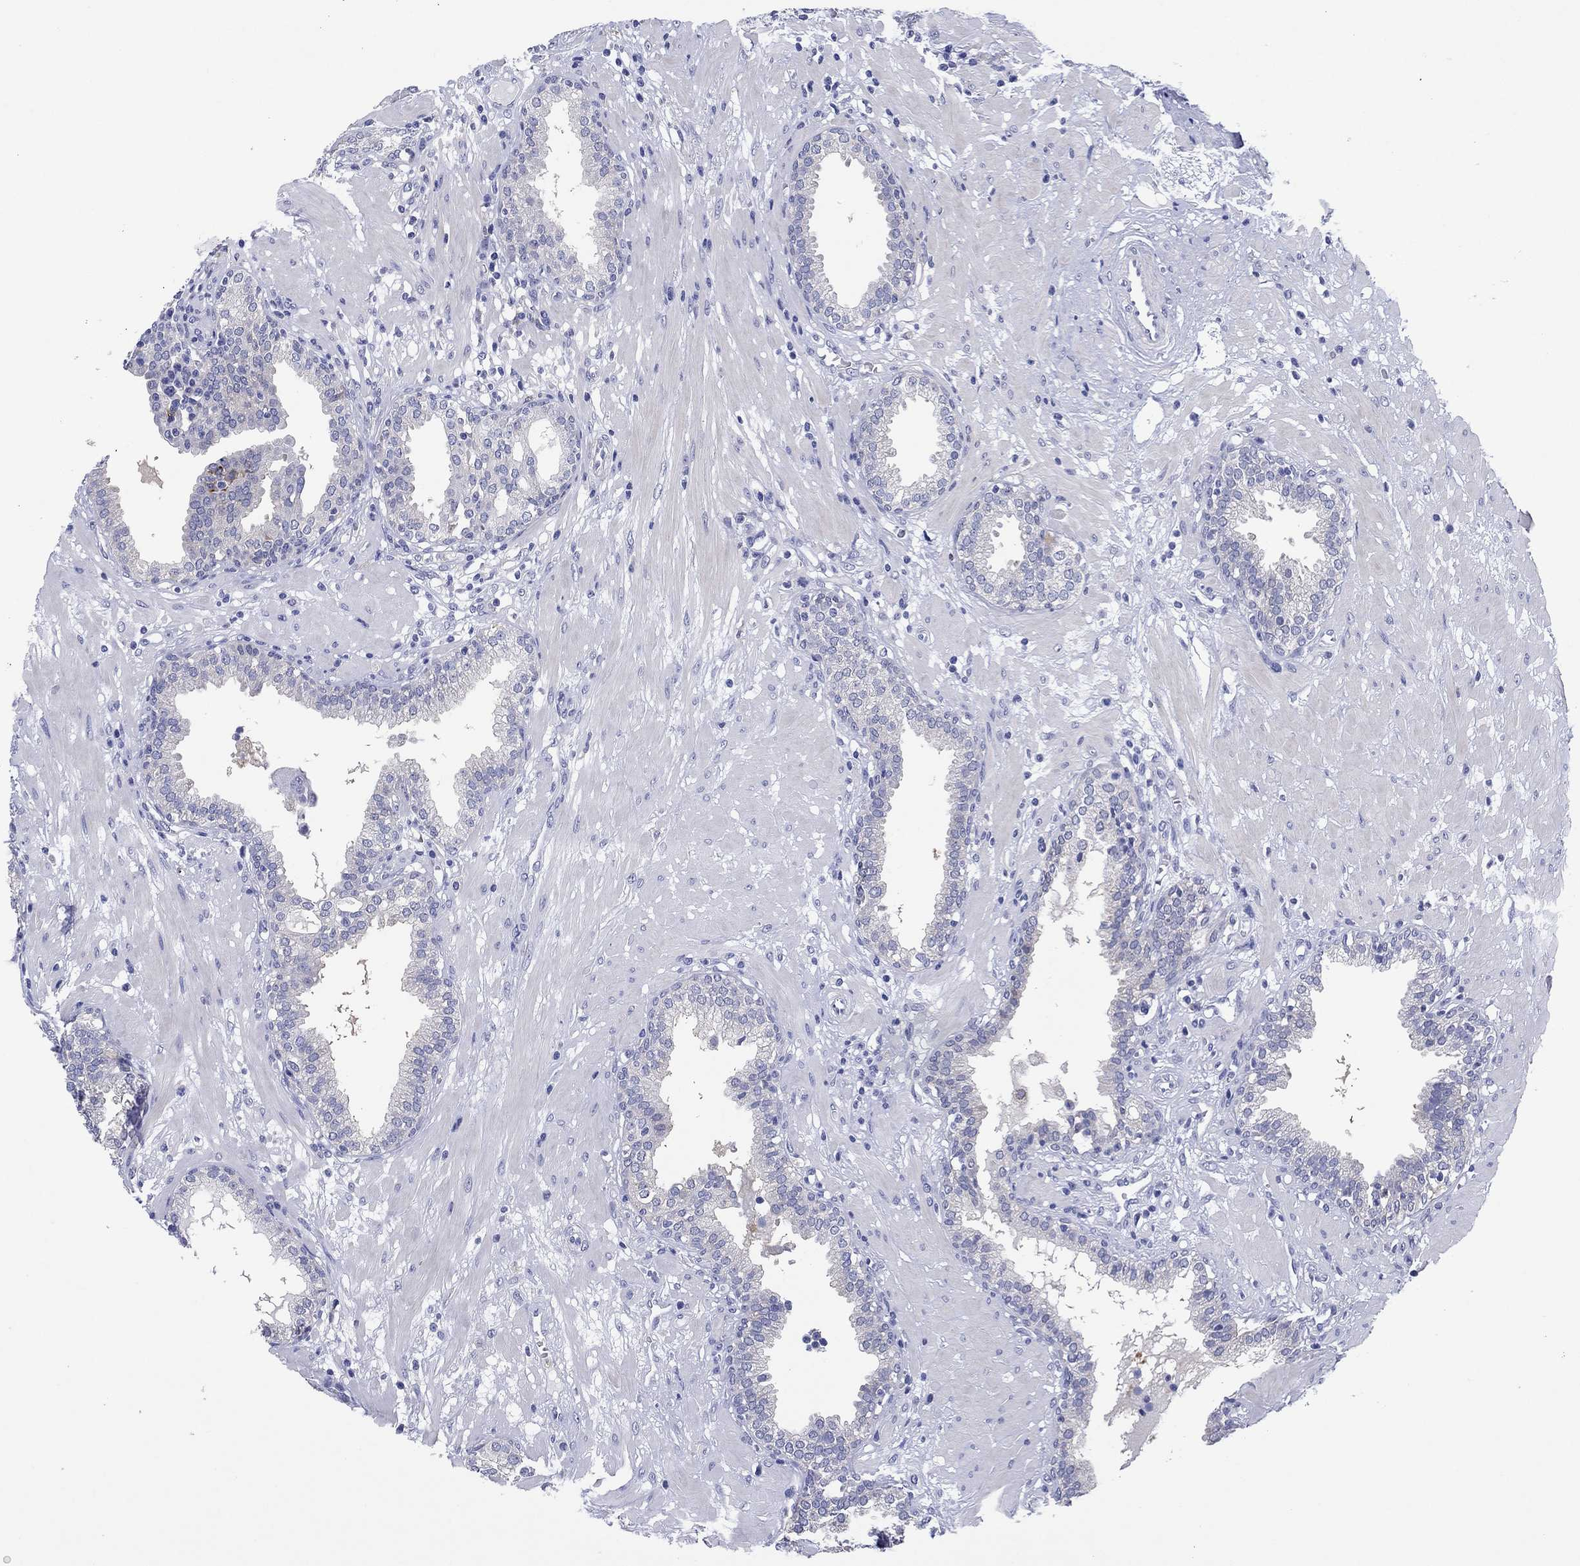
{"staining": {"intensity": "negative", "quantity": "none", "location": "none"}, "tissue": "prostate", "cell_type": "Glandular cells", "image_type": "normal", "snomed": [{"axis": "morphology", "description": "Normal tissue, NOS"}, {"axis": "topography", "description": "Prostate"}], "caption": "A high-resolution histopathology image shows immunohistochemistry staining of unremarkable prostate, which reveals no significant positivity in glandular cells. (IHC, brightfield microscopy, high magnification).", "gene": "HDC", "patient": {"sex": "male", "age": 64}}